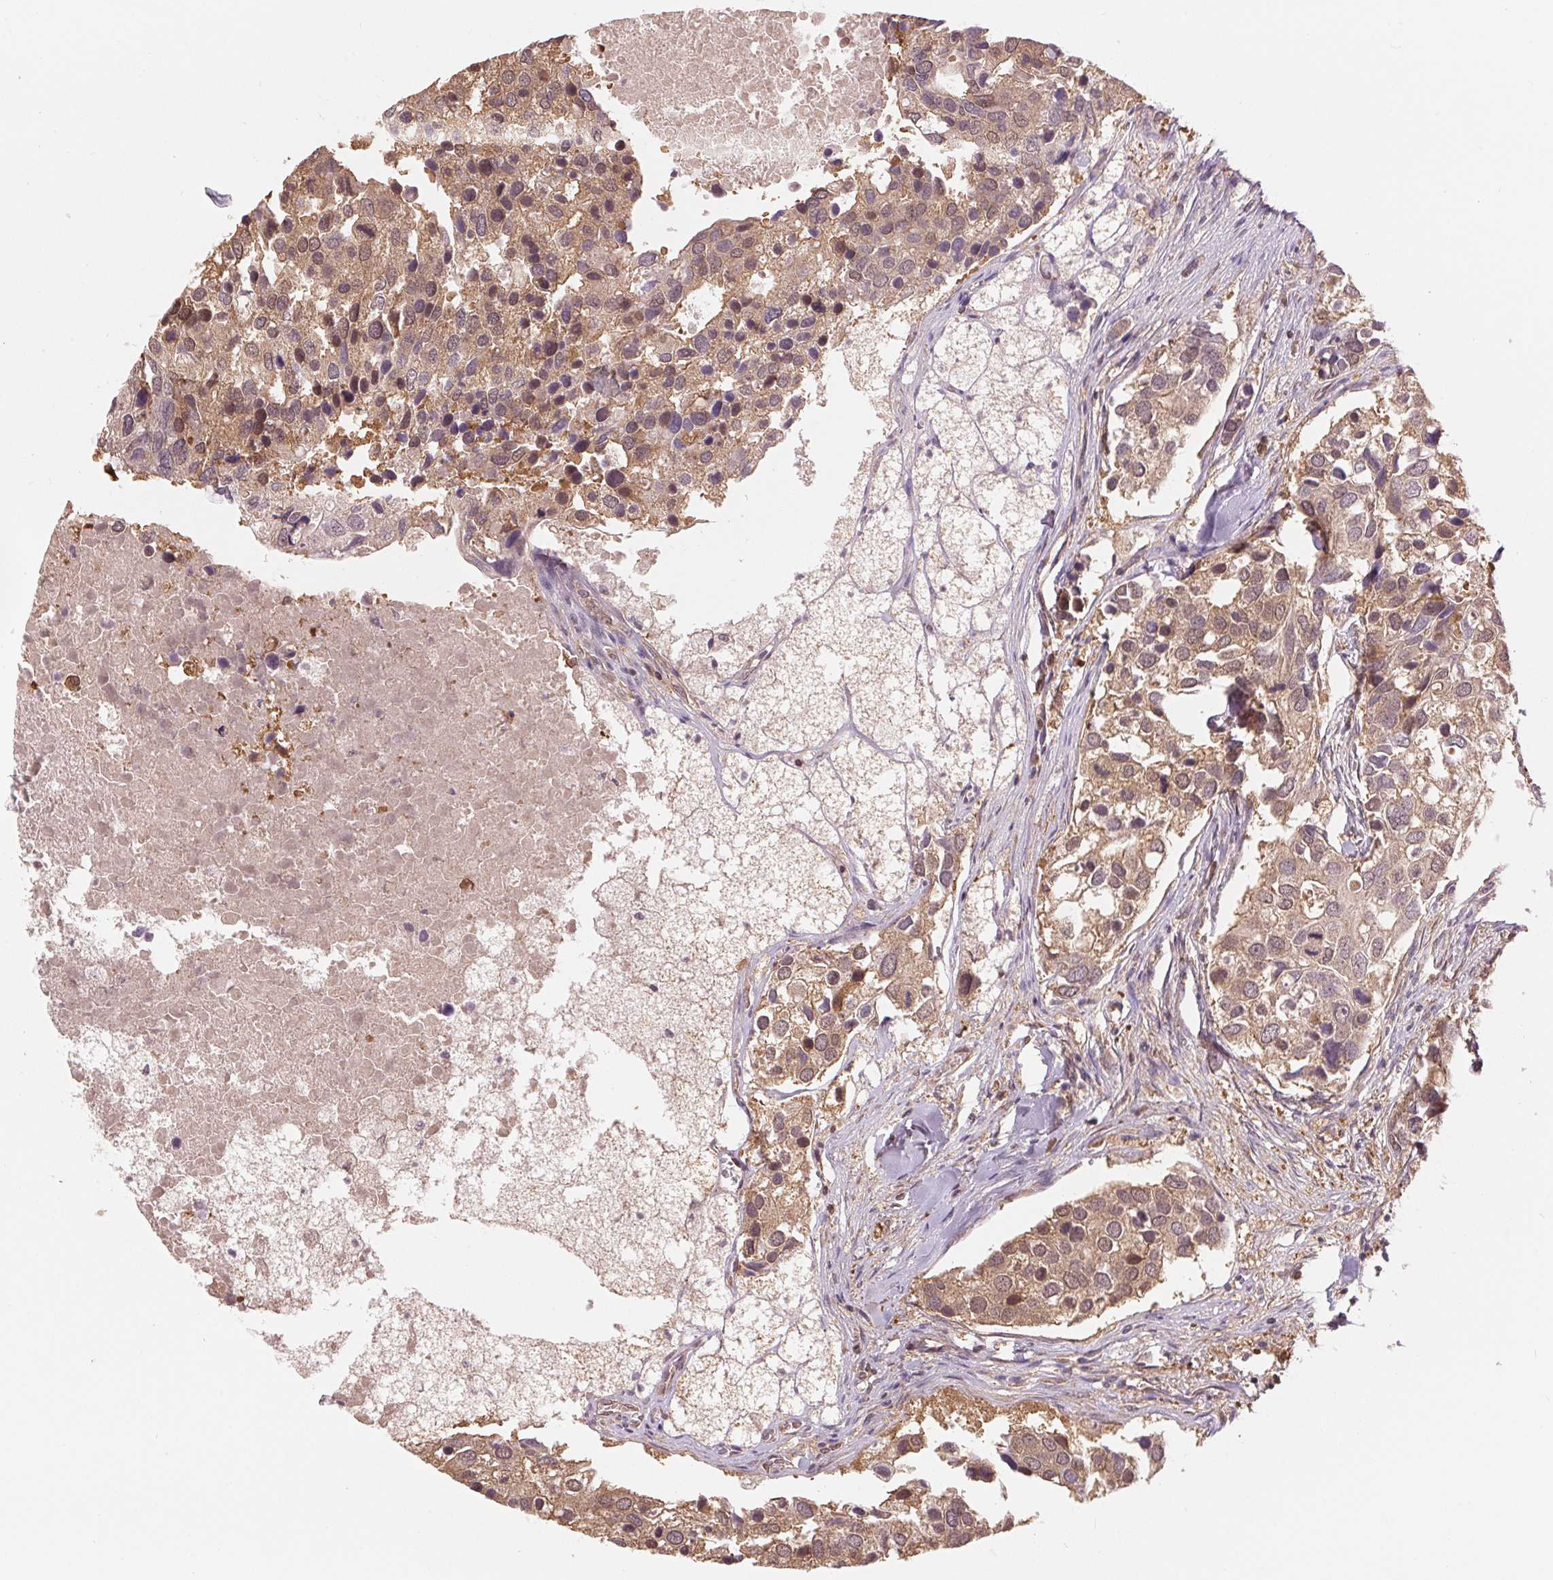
{"staining": {"intensity": "weak", "quantity": ">75%", "location": "cytoplasmic/membranous"}, "tissue": "breast cancer", "cell_type": "Tumor cells", "image_type": "cancer", "snomed": [{"axis": "morphology", "description": "Duct carcinoma"}, {"axis": "topography", "description": "Breast"}], "caption": "A micrograph of breast cancer stained for a protein reveals weak cytoplasmic/membranous brown staining in tumor cells.", "gene": "TMEM273", "patient": {"sex": "female", "age": 83}}